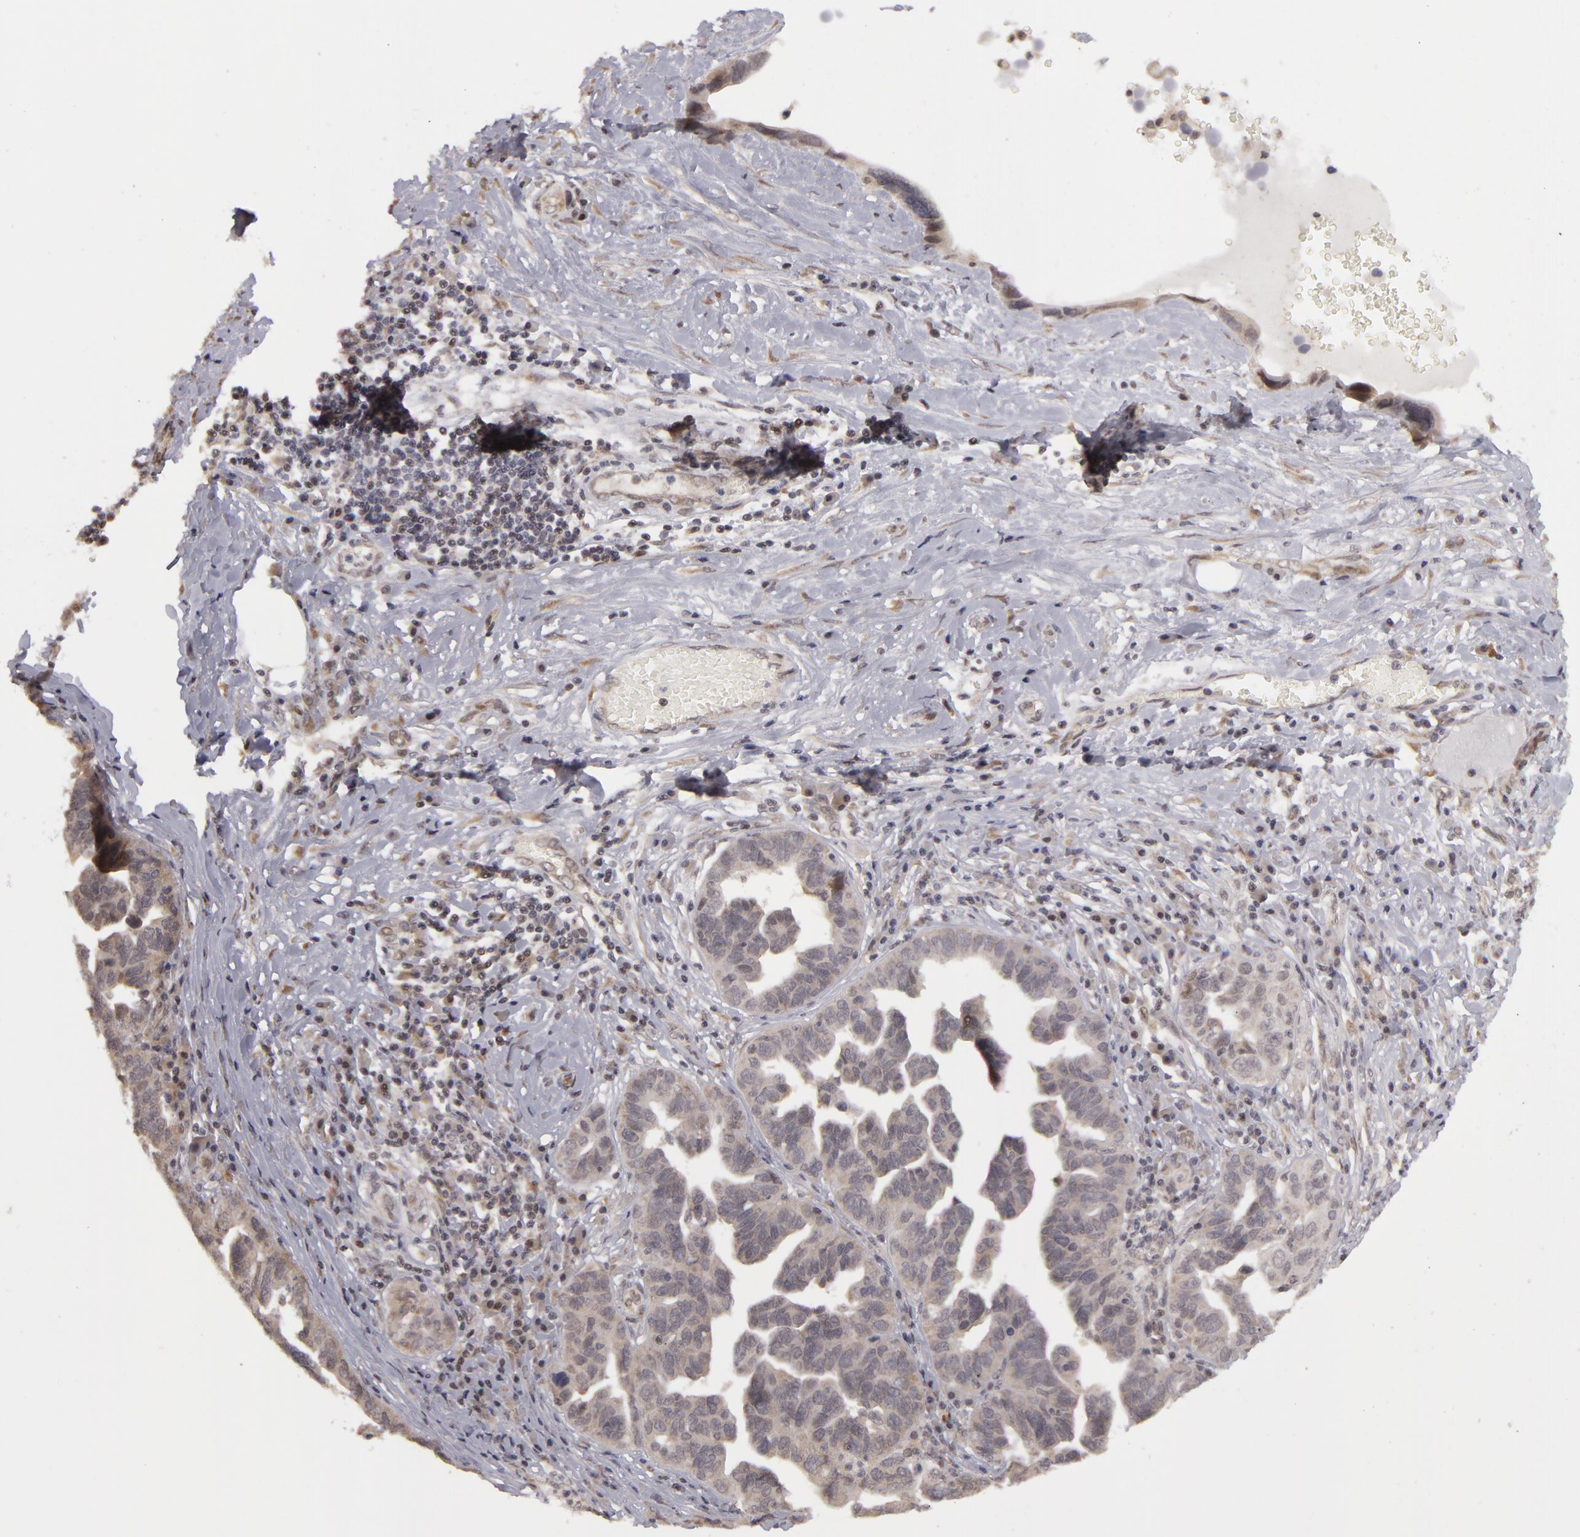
{"staining": {"intensity": "weak", "quantity": "25%-75%", "location": "nuclear"}, "tissue": "ovarian cancer", "cell_type": "Tumor cells", "image_type": "cancer", "snomed": [{"axis": "morphology", "description": "Cystadenocarcinoma, serous, NOS"}, {"axis": "topography", "description": "Ovary"}], "caption": "IHC of ovarian cancer exhibits low levels of weak nuclear positivity in about 25%-75% of tumor cells.", "gene": "ZNF133", "patient": {"sex": "female", "age": 64}}